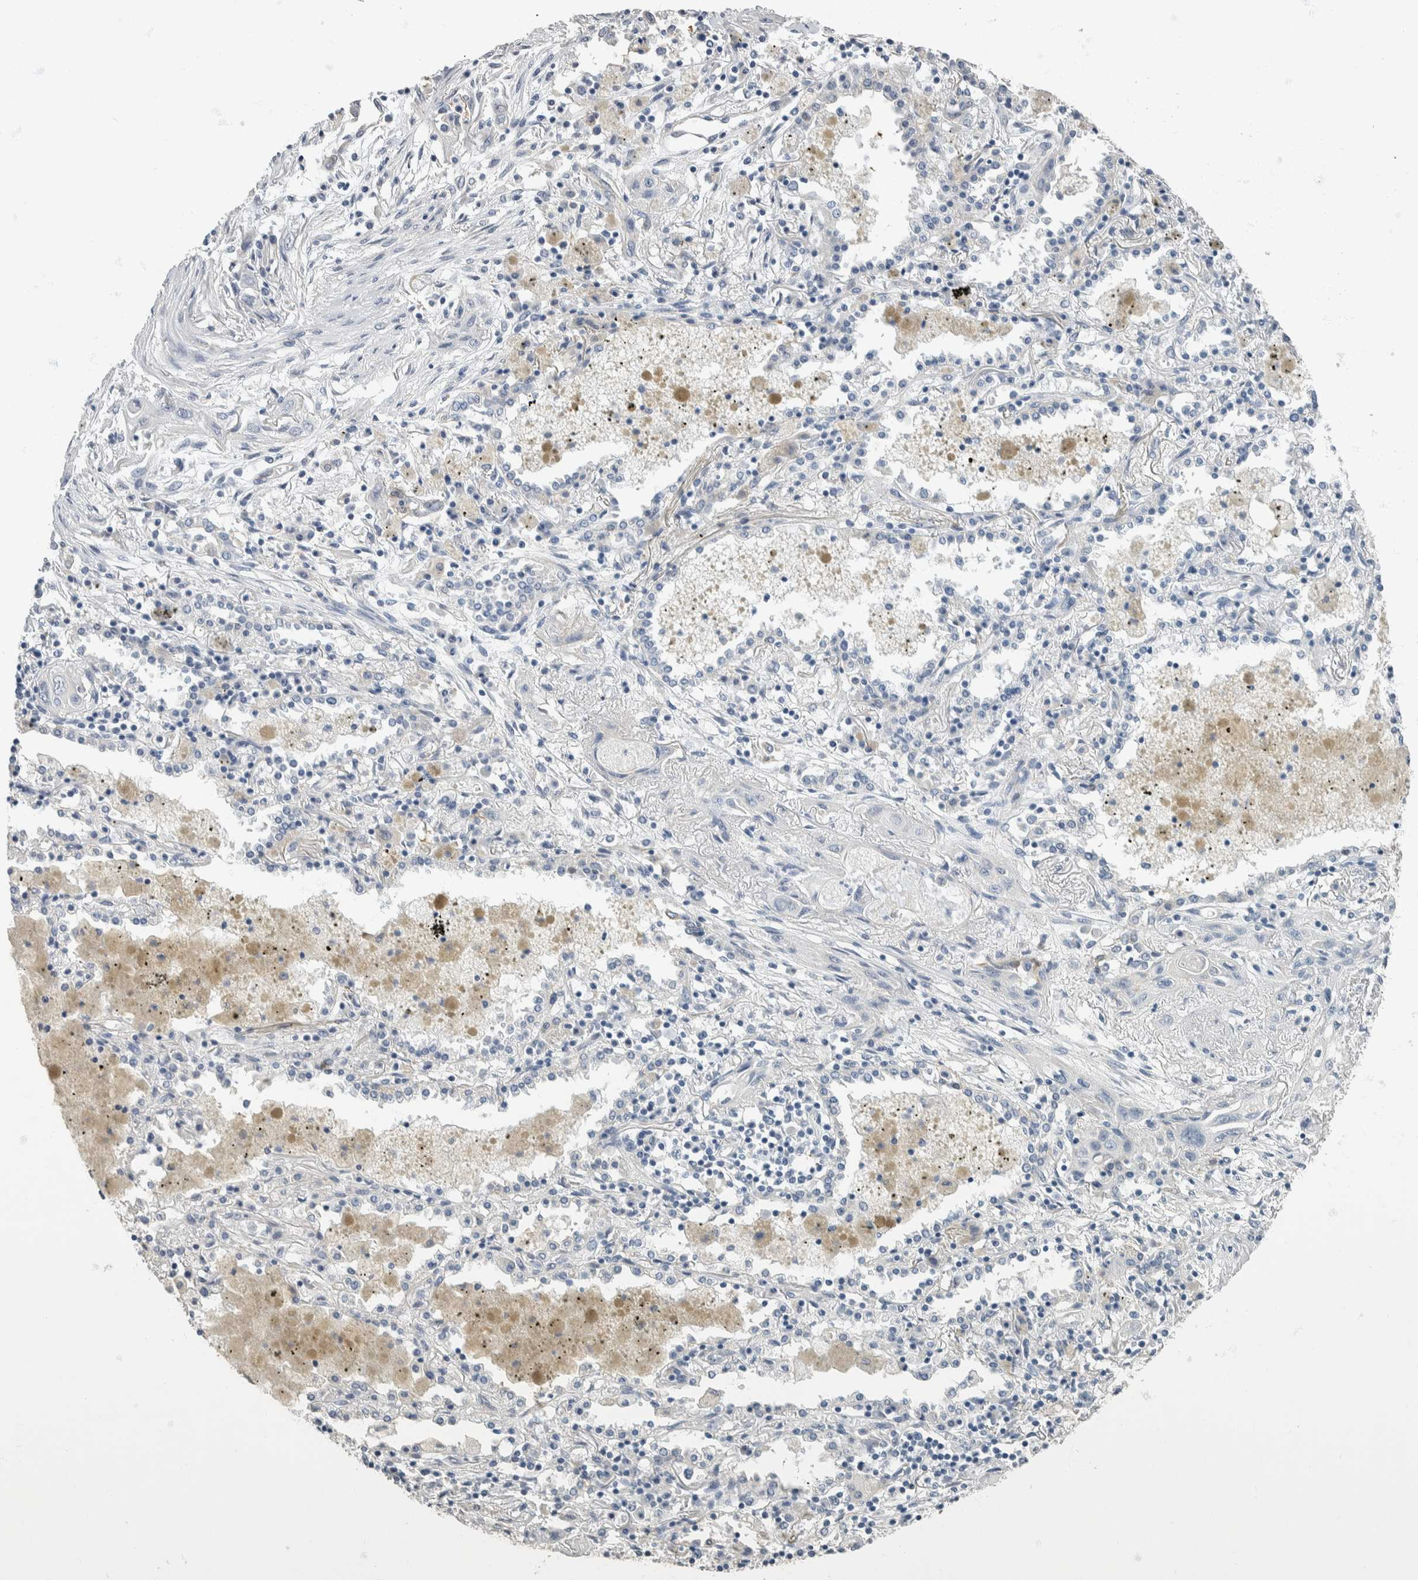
{"staining": {"intensity": "negative", "quantity": "none", "location": "none"}, "tissue": "lung cancer", "cell_type": "Tumor cells", "image_type": "cancer", "snomed": [{"axis": "morphology", "description": "Squamous cell carcinoma, NOS"}, {"axis": "topography", "description": "Lung"}], "caption": "High magnification brightfield microscopy of squamous cell carcinoma (lung) stained with DAB (brown) and counterstained with hematoxylin (blue): tumor cells show no significant expression.", "gene": "NEFM", "patient": {"sex": "female", "age": 47}}